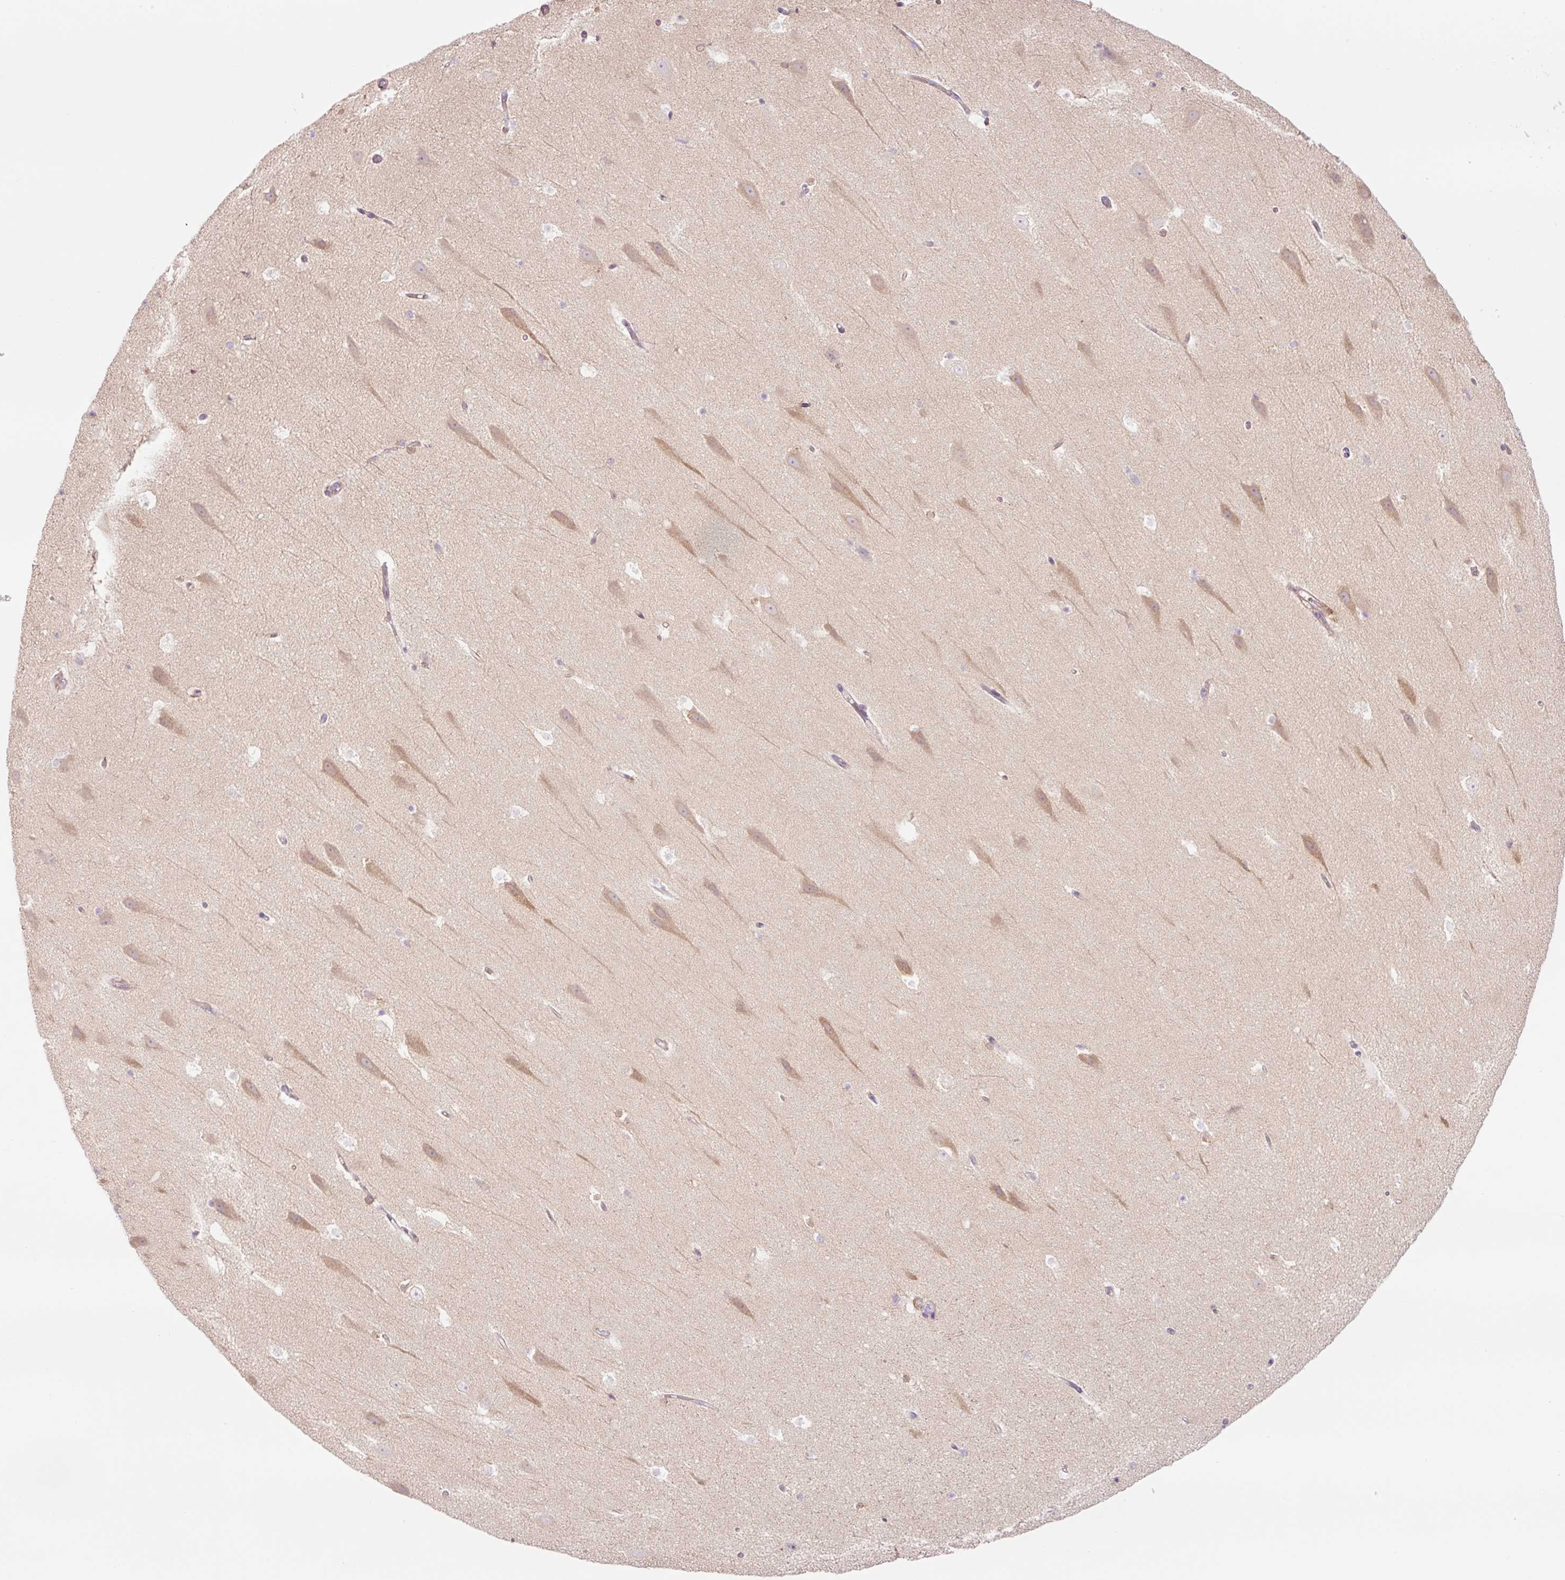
{"staining": {"intensity": "negative", "quantity": "none", "location": "none"}, "tissue": "hippocampus", "cell_type": "Glial cells", "image_type": "normal", "snomed": [{"axis": "morphology", "description": "Normal tissue, NOS"}, {"axis": "topography", "description": "Hippocampus"}], "caption": "DAB (3,3'-diaminobenzidine) immunohistochemical staining of normal human hippocampus displays no significant expression in glial cells.", "gene": "SH2D6", "patient": {"sex": "male", "age": 37}}